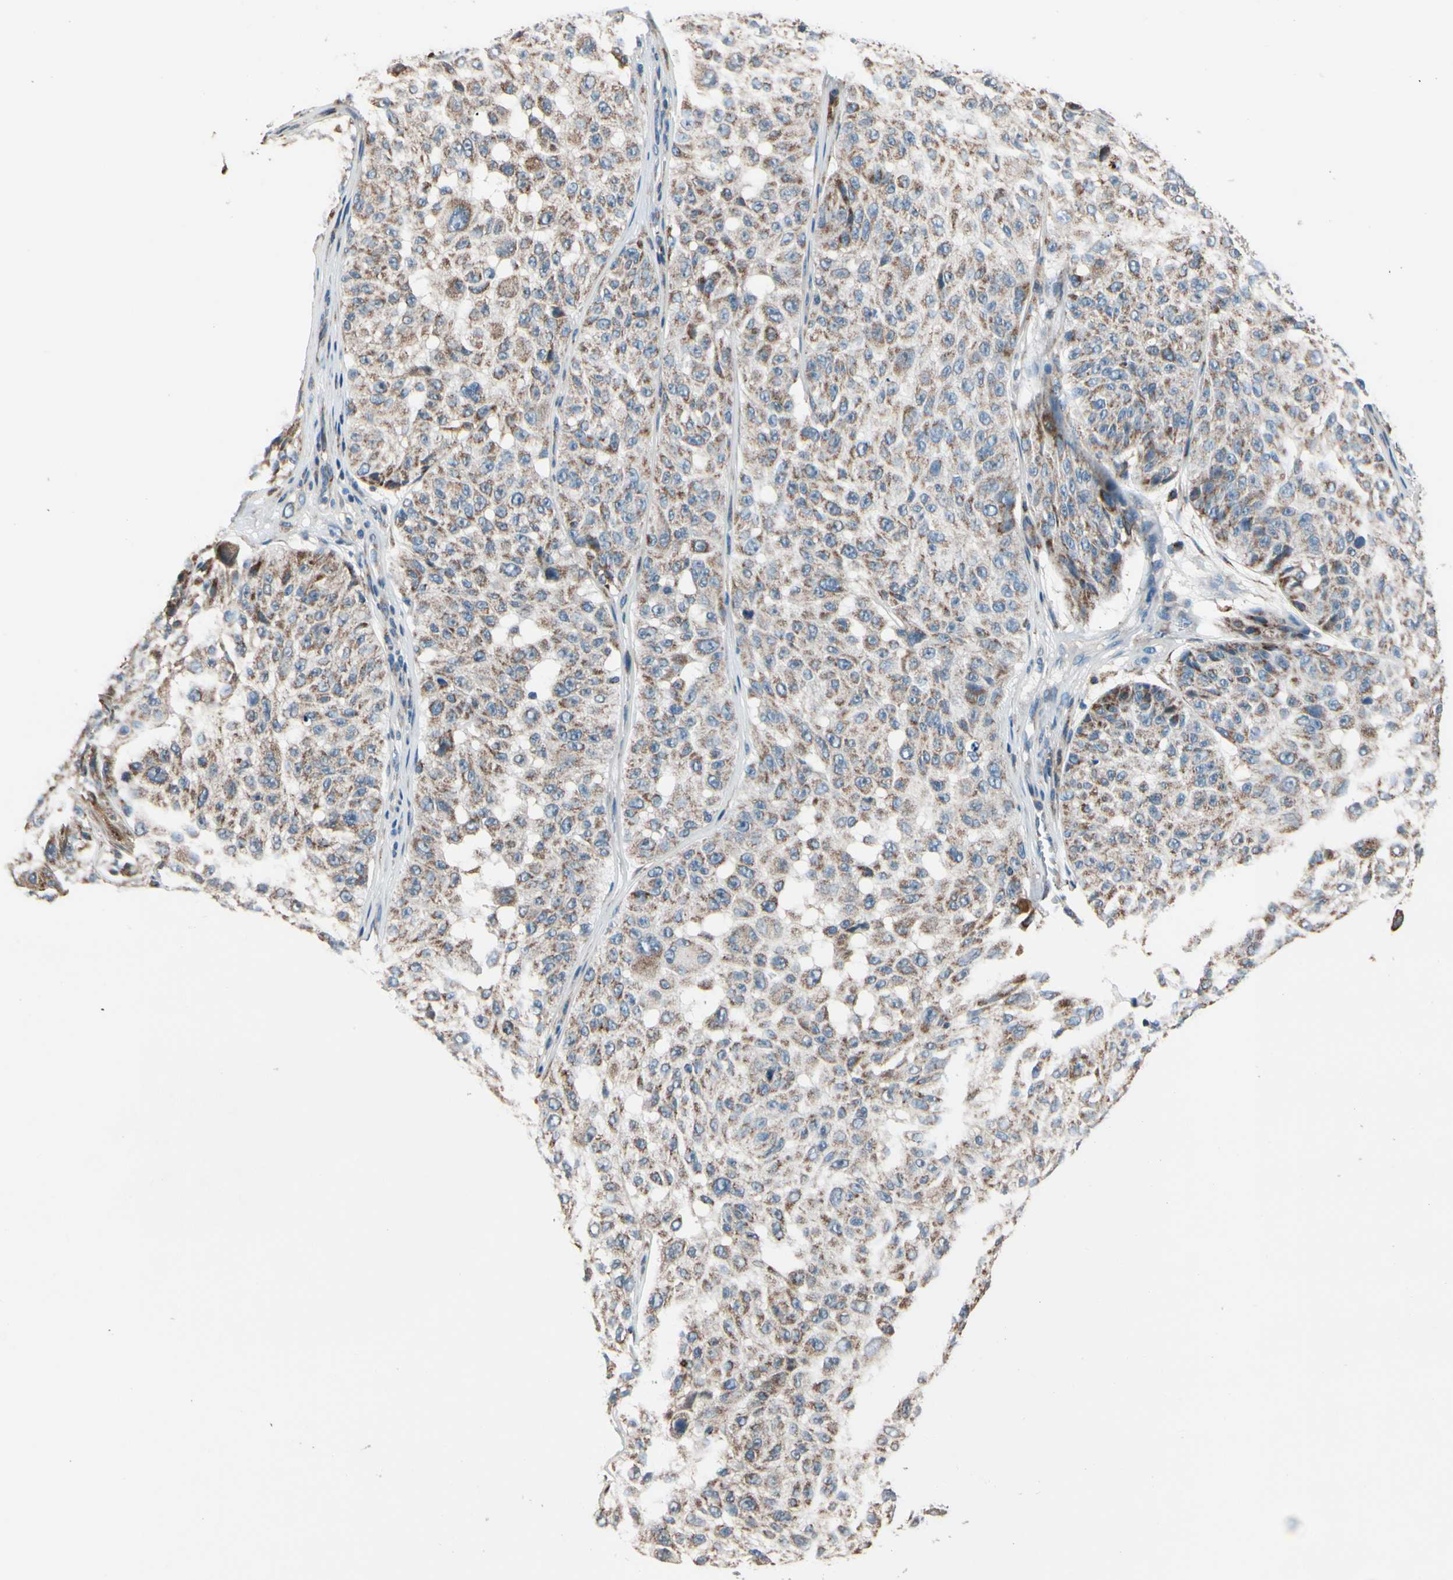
{"staining": {"intensity": "moderate", "quantity": ">75%", "location": "cytoplasmic/membranous"}, "tissue": "melanoma", "cell_type": "Tumor cells", "image_type": "cancer", "snomed": [{"axis": "morphology", "description": "Malignant melanoma, NOS"}, {"axis": "topography", "description": "Skin"}], "caption": "Protein expression analysis of human melanoma reveals moderate cytoplasmic/membranous expression in about >75% of tumor cells. The protein of interest is stained brown, and the nuclei are stained in blue (DAB IHC with brightfield microscopy, high magnification).", "gene": "TMEM176A", "patient": {"sex": "female", "age": 46}}